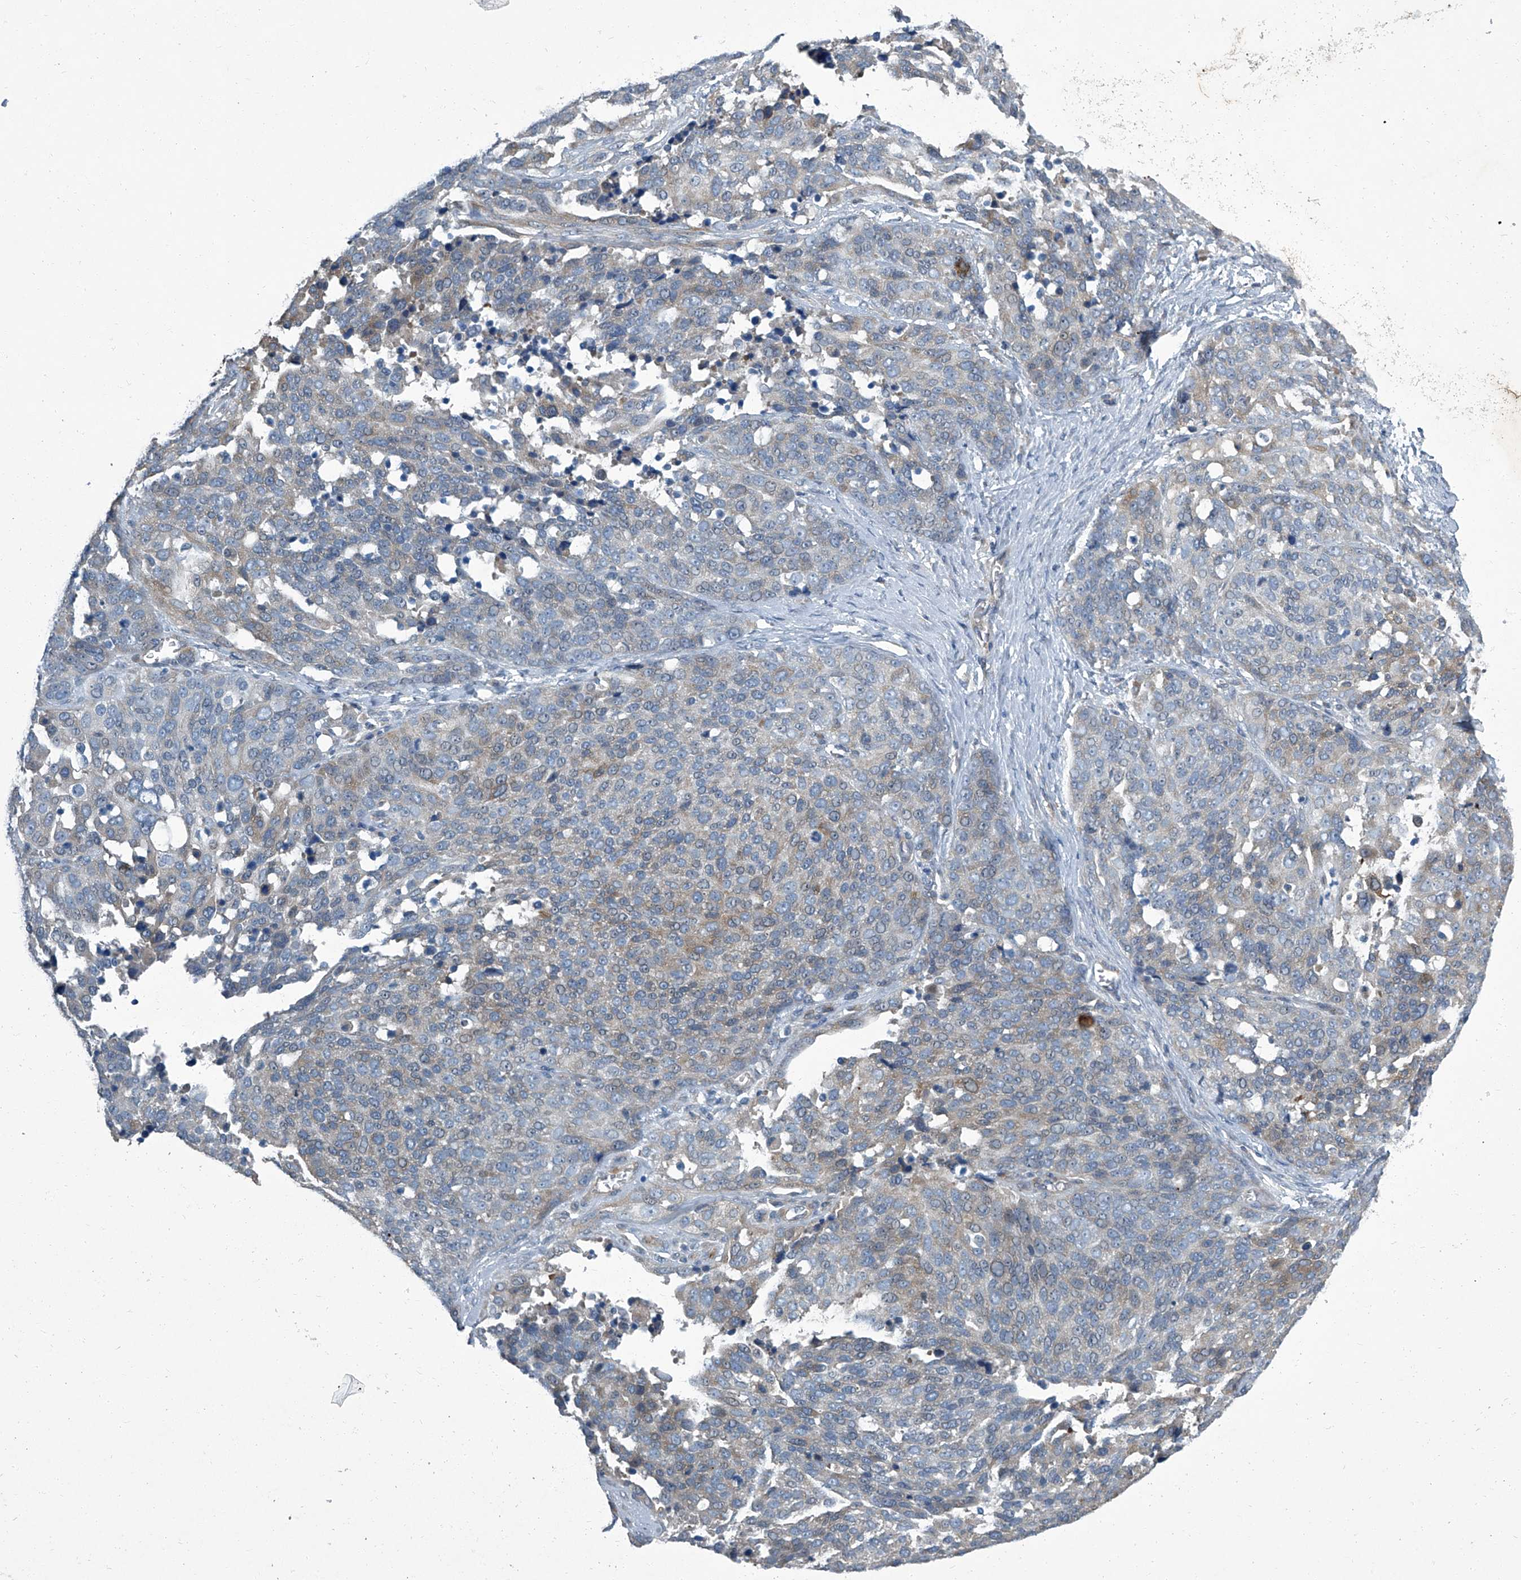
{"staining": {"intensity": "weak", "quantity": "25%-75%", "location": "cytoplasmic/membranous"}, "tissue": "ovarian cancer", "cell_type": "Tumor cells", "image_type": "cancer", "snomed": [{"axis": "morphology", "description": "Cystadenocarcinoma, serous, NOS"}, {"axis": "topography", "description": "Ovary"}], "caption": "IHC histopathology image of ovarian cancer stained for a protein (brown), which reveals low levels of weak cytoplasmic/membranous staining in about 25%-75% of tumor cells.", "gene": "SLC26A11", "patient": {"sex": "female", "age": 44}}